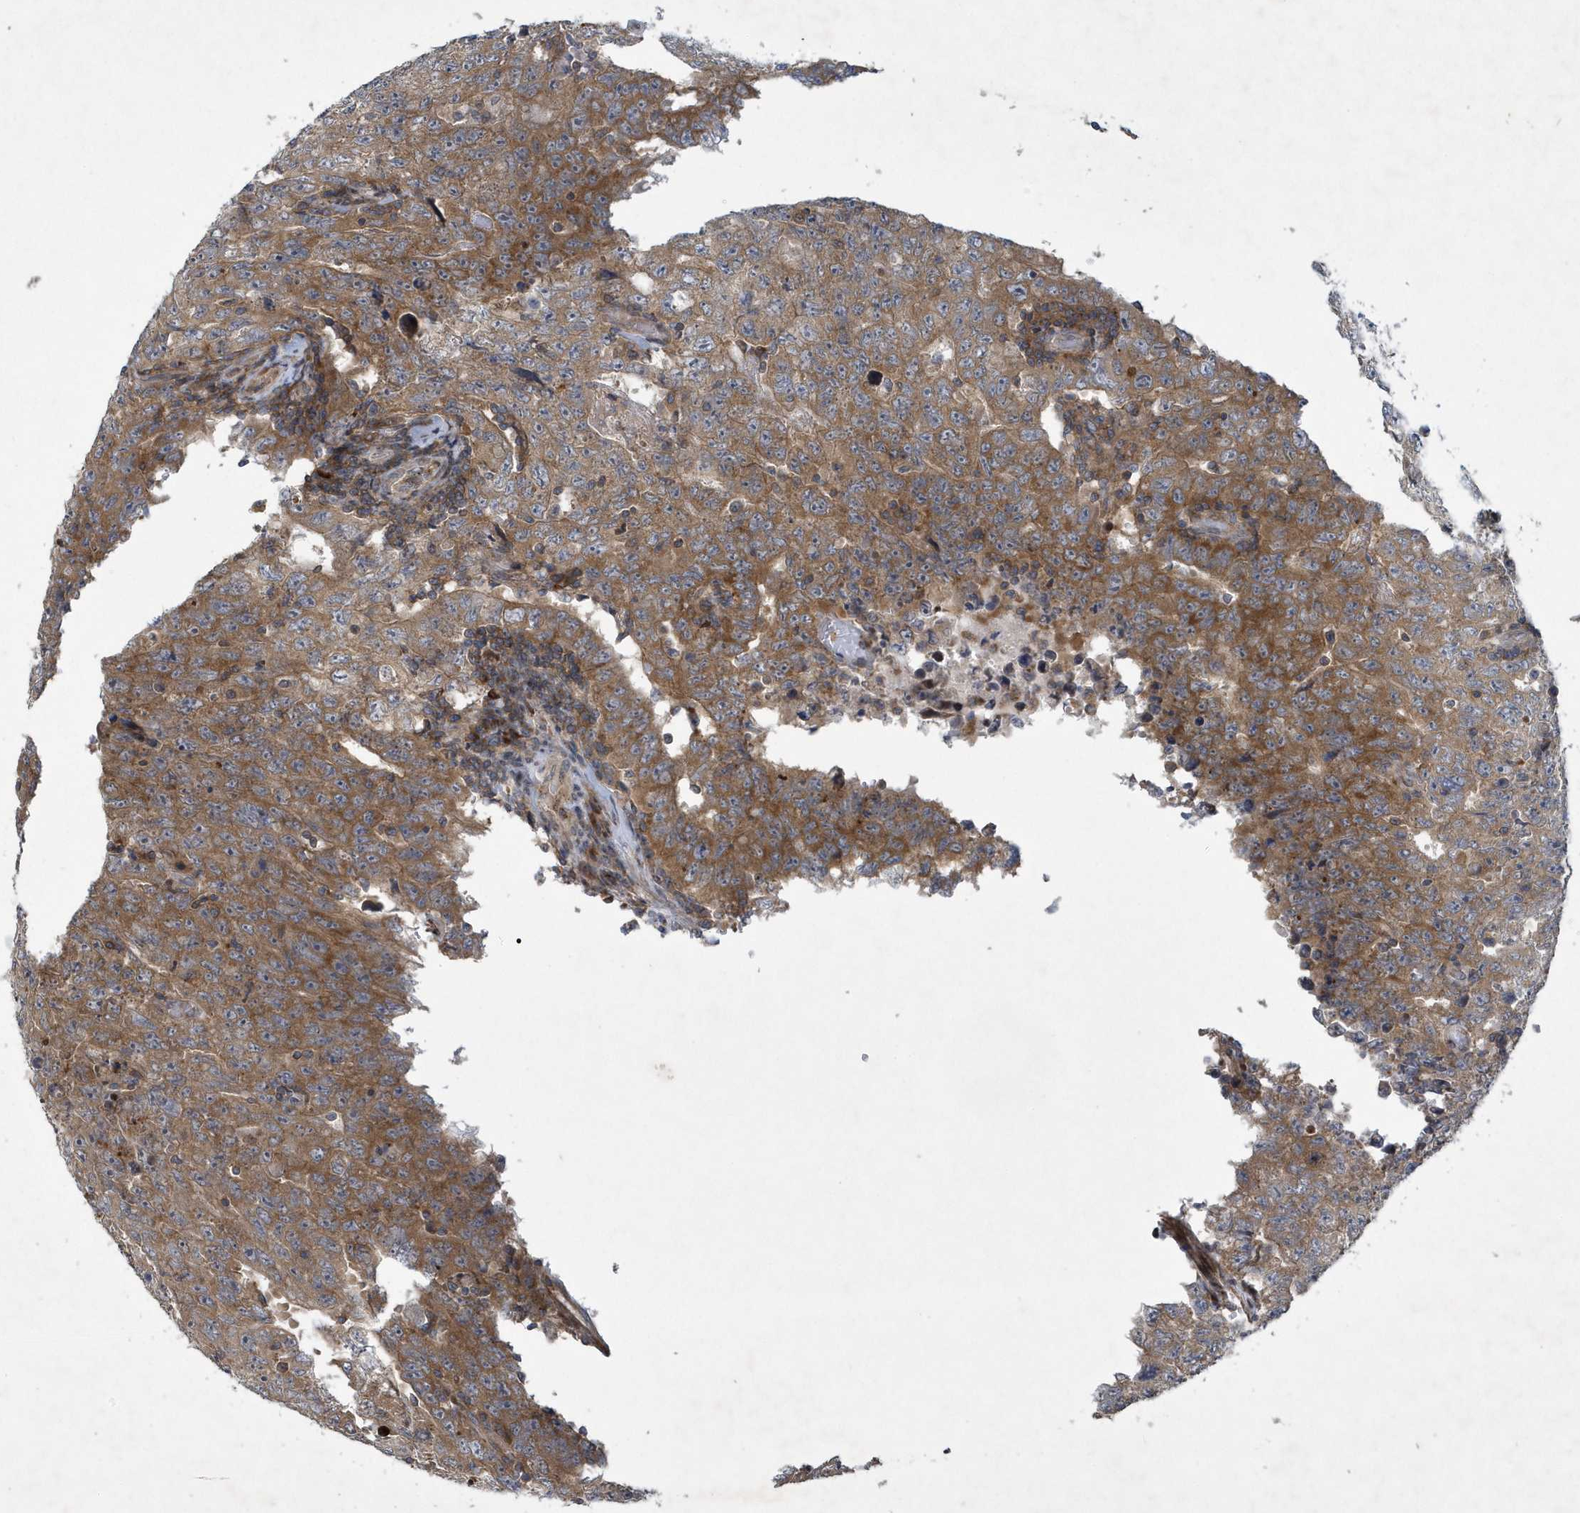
{"staining": {"intensity": "moderate", "quantity": ">75%", "location": "cytoplasmic/membranous"}, "tissue": "testis cancer", "cell_type": "Tumor cells", "image_type": "cancer", "snomed": [{"axis": "morphology", "description": "Carcinoma, Embryonal, NOS"}, {"axis": "topography", "description": "Testis"}], "caption": "Protein expression analysis of human testis embryonal carcinoma reveals moderate cytoplasmic/membranous staining in about >75% of tumor cells. The staining was performed using DAB (3,3'-diaminobenzidine), with brown indicating positive protein expression. Nuclei are stained blue with hematoxylin.", "gene": "N4BP2", "patient": {"sex": "male", "age": 26}}